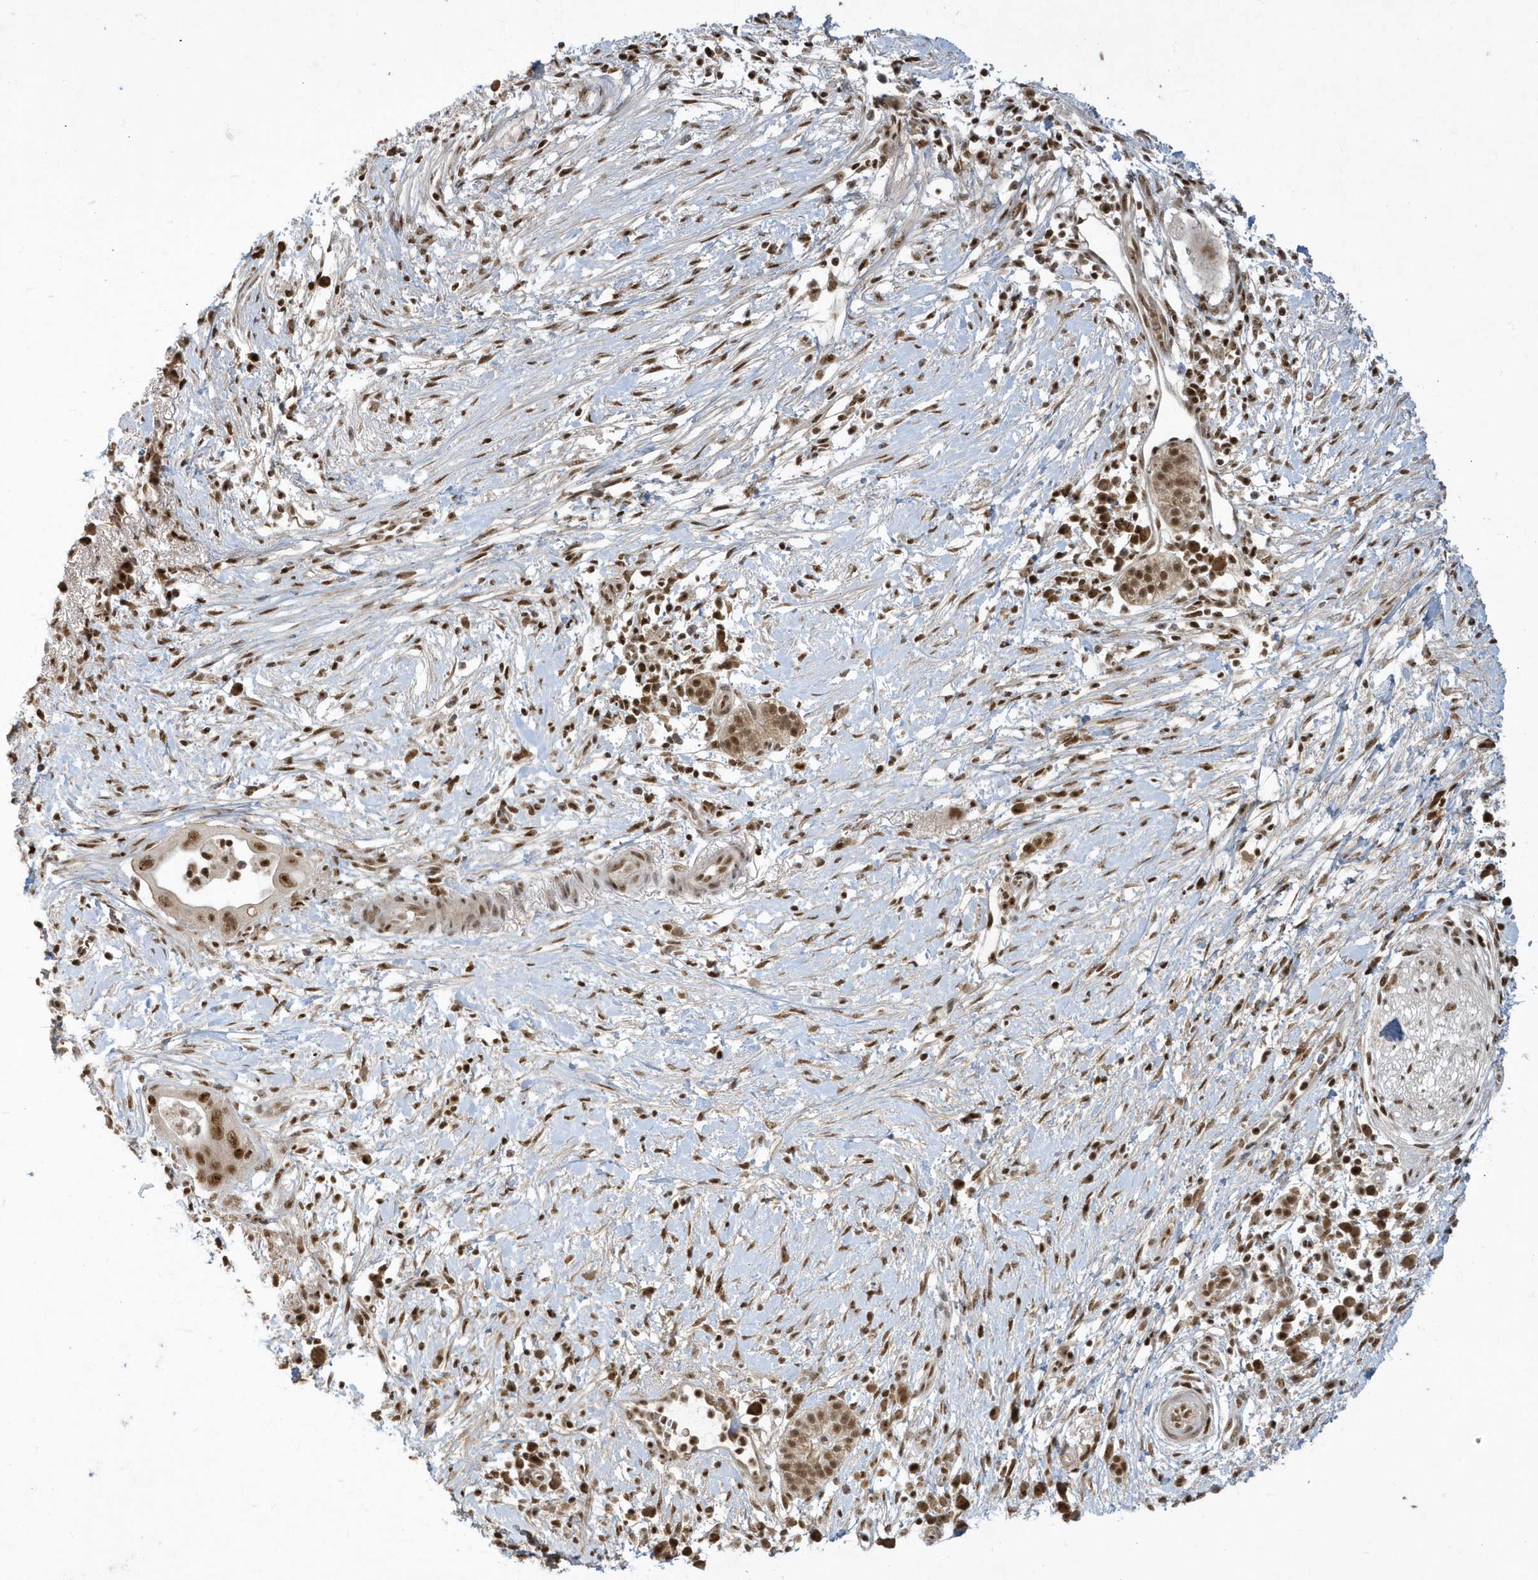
{"staining": {"intensity": "strong", "quantity": "25%-75%", "location": "nuclear"}, "tissue": "pancreatic cancer", "cell_type": "Tumor cells", "image_type": "cancer", "snomed": [{"axis": "morphology", "description": "Adenocarcinoma, NOS"}, {"axis": "topography", "description": "Pancreas"}], "caption": "A brown stain highlights strong nuclear staining of a protein in human adenocarcinoma (pancreatic) tumor cells. (brown staining indicates protein expression, while blue staining denotes nuclei).", "gene": "PPIL2", "patient": {"sex": "male", "age": 68}}